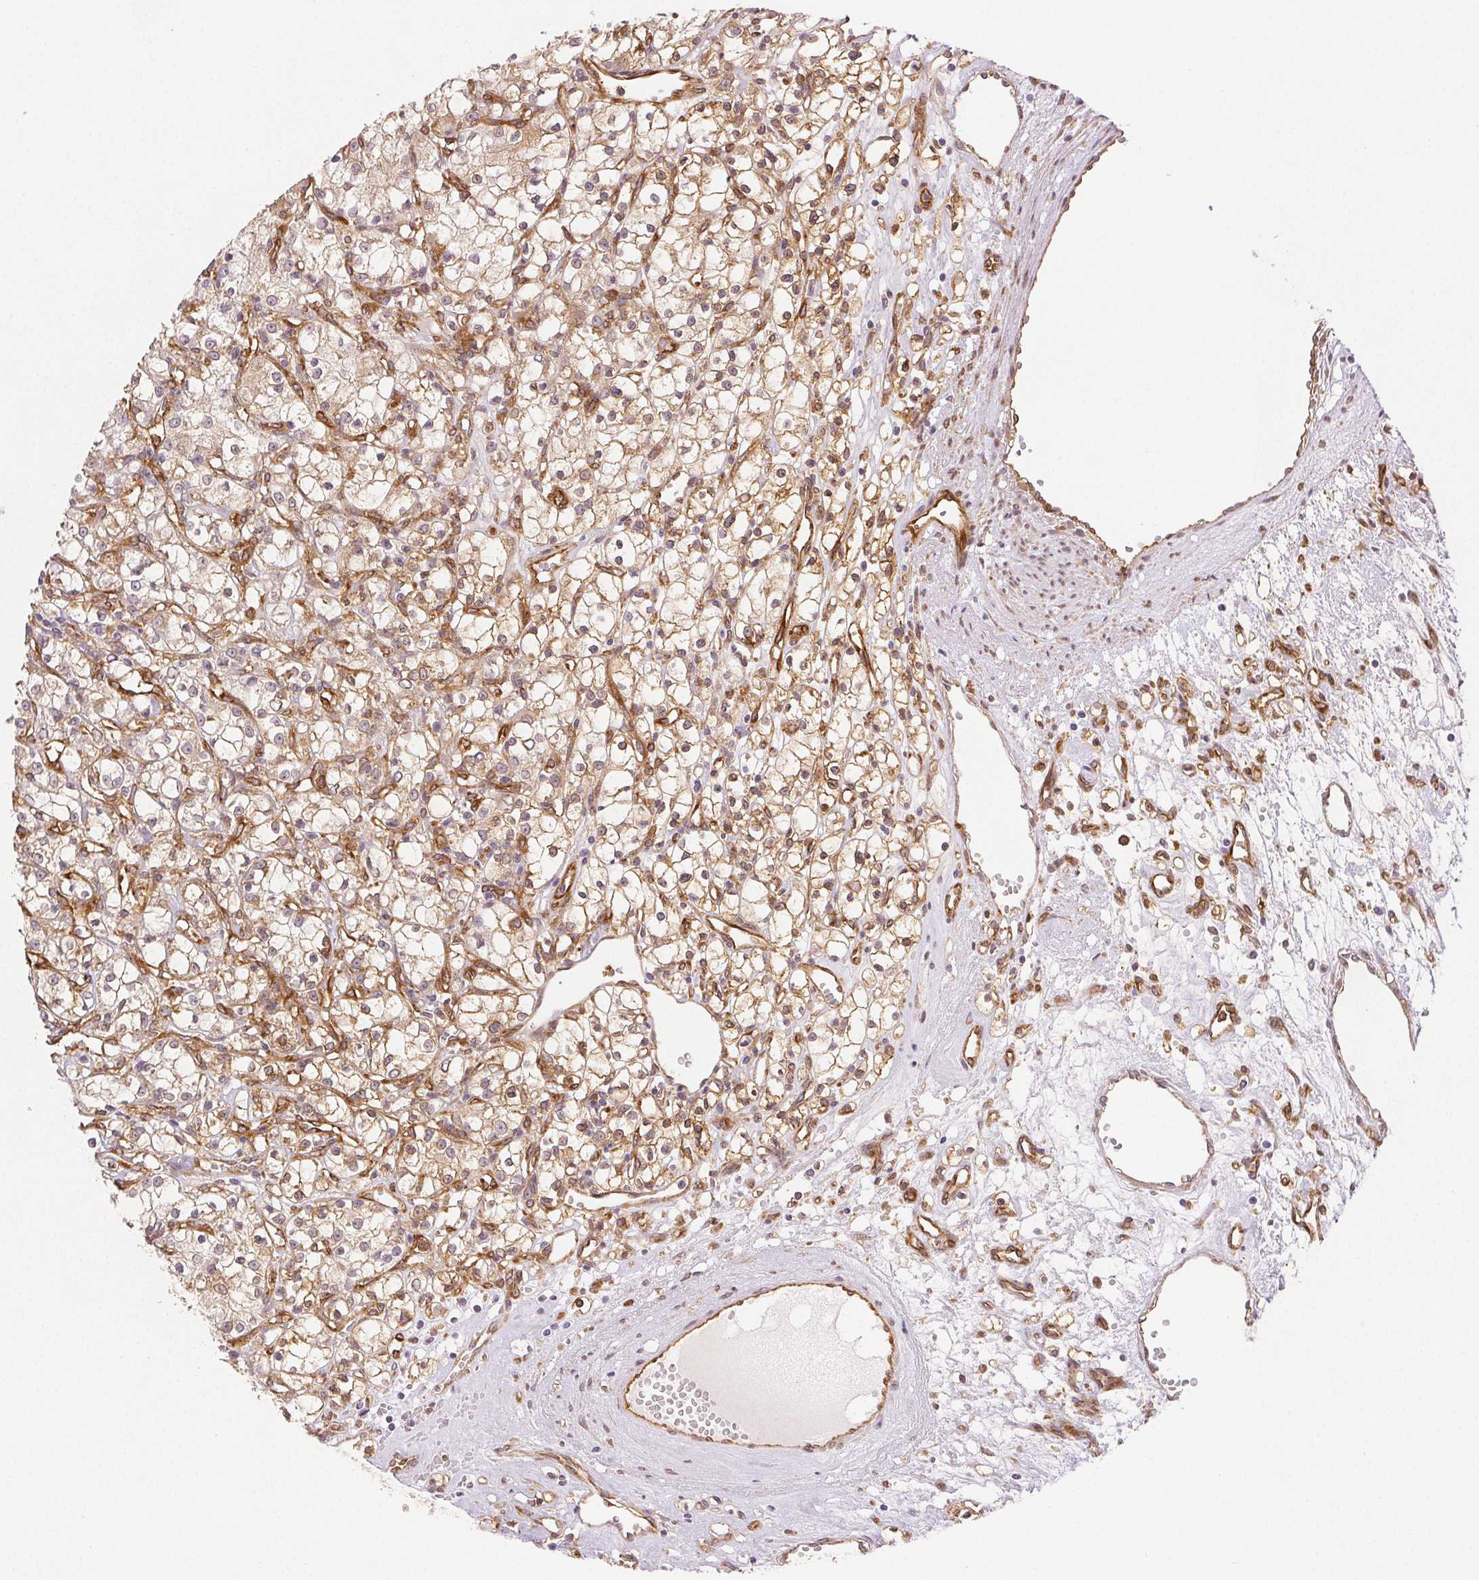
{"staining": {"intensity": "weak", "quantity": ">75%", "location": "cytoplasmic/membranous"}, "tissue": "renal cancer", "cell_type": "Tumor cells", "image_type": "cancer", "snomed": [{"axis": "morphology", "description": "Adenocarcinoma, NOS"}, {"axis": "topography", "description": "Kidney"}], "caption": "Renal cancer (adenocarcinoma) was stained to show a protein in brown. There is low levels of weak cytoplasmic/membranous positivity in about >75% of tumor cells. (DAB IHC, brown staining for protein, blue staining for nuclei).", "gene": "DIAPH2", "patient": {"sex": "female", "age": 59}}